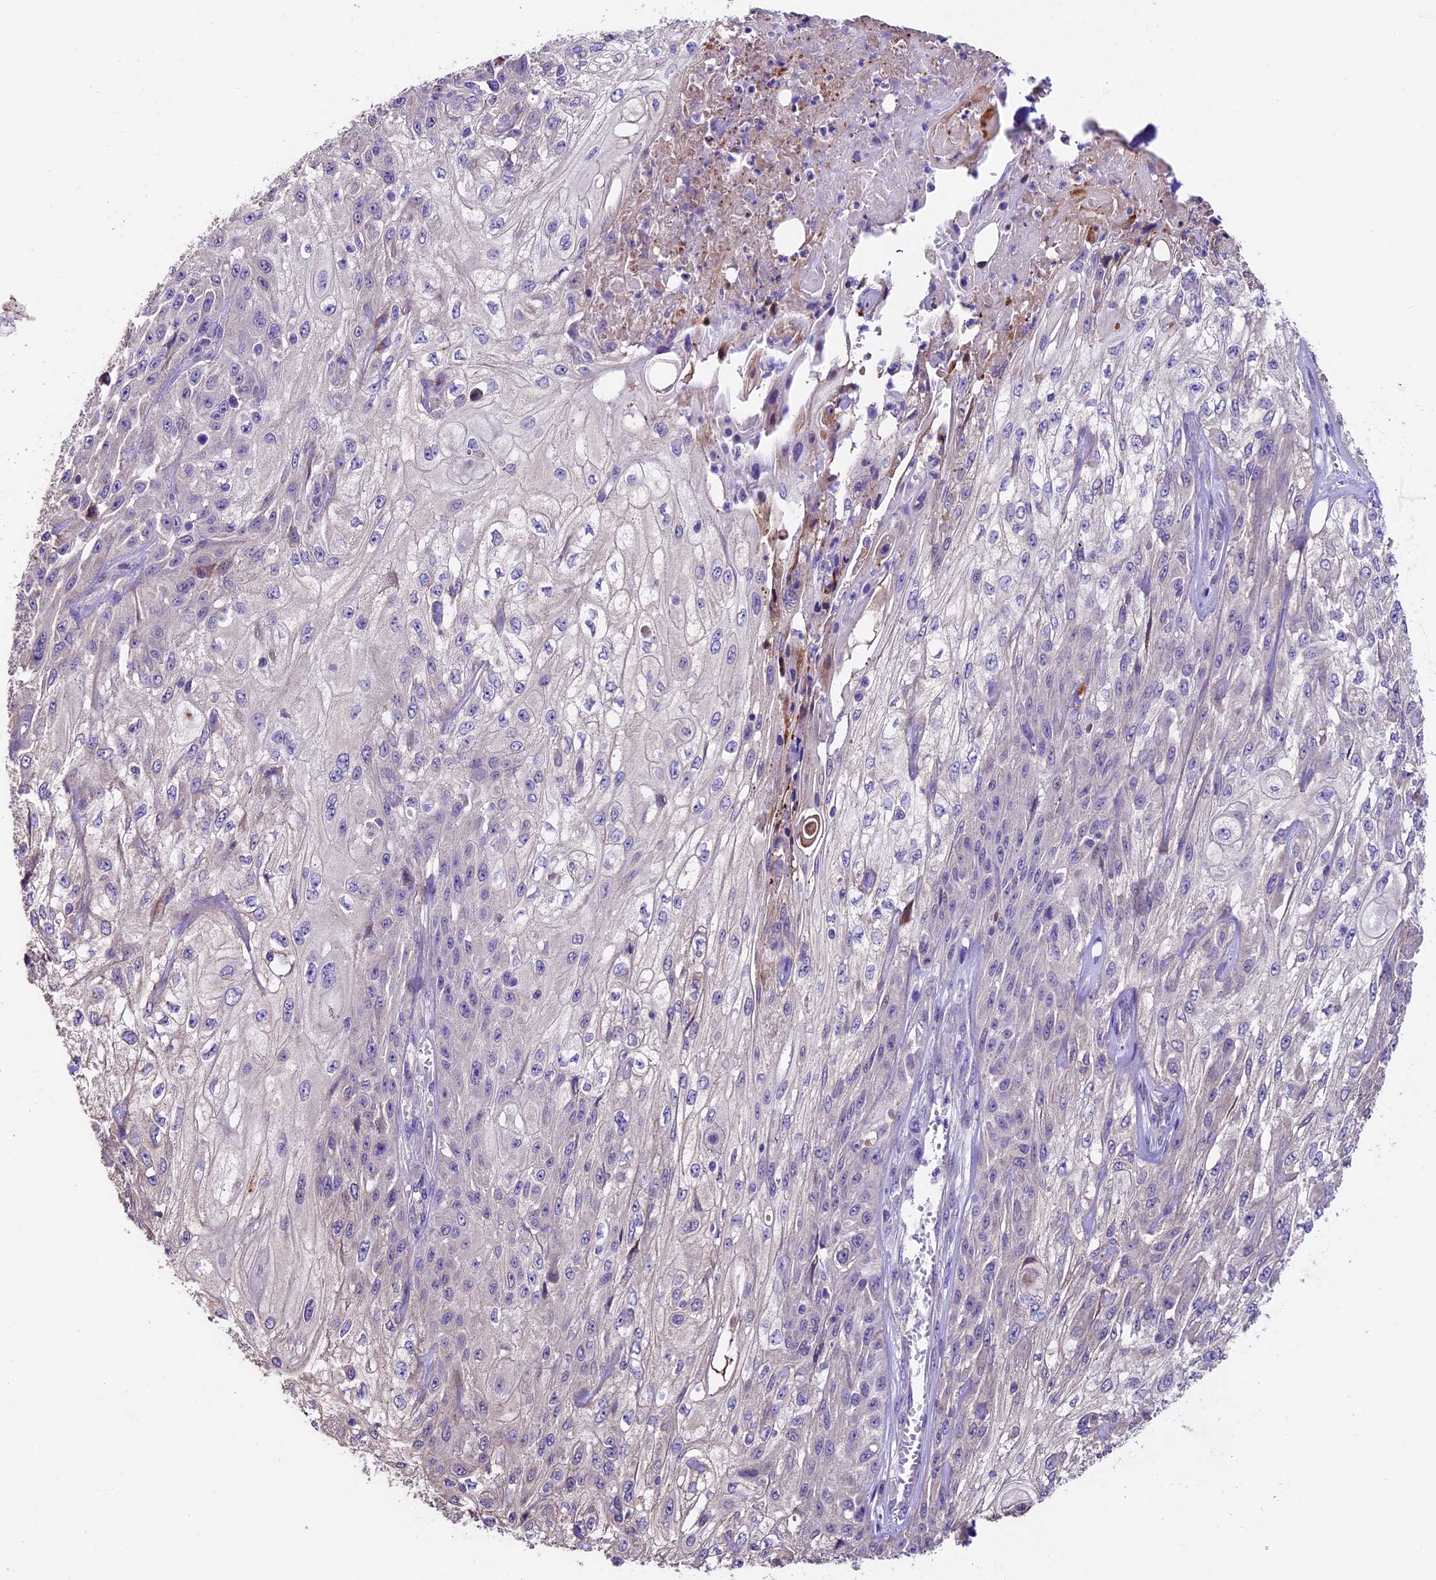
{"staining": {"intensity": "negative", "quantity": "none", "location": "none"}, "tissue": "skin cancer", "cell_type": "Tumor cells", "image_type": "cancer", "snomed": [{"axis": "morphology", "description": "Squamous cell carcinoma, NOS"}, {"axis": "morphology", "description": "Squamous cell carcinoma, metastatic, NOS"}, {"axis": "topography", "description": "Skin"}, {"axis": "topography", "description": "Lymph node"}], "caption": "The immunohistochemistry histopathology image has no significant expression in tumor cells of skin squamous cell carcinoma tissue.", "gene": "SBNO2", "patient": {"sex": "male", "age": 75}}